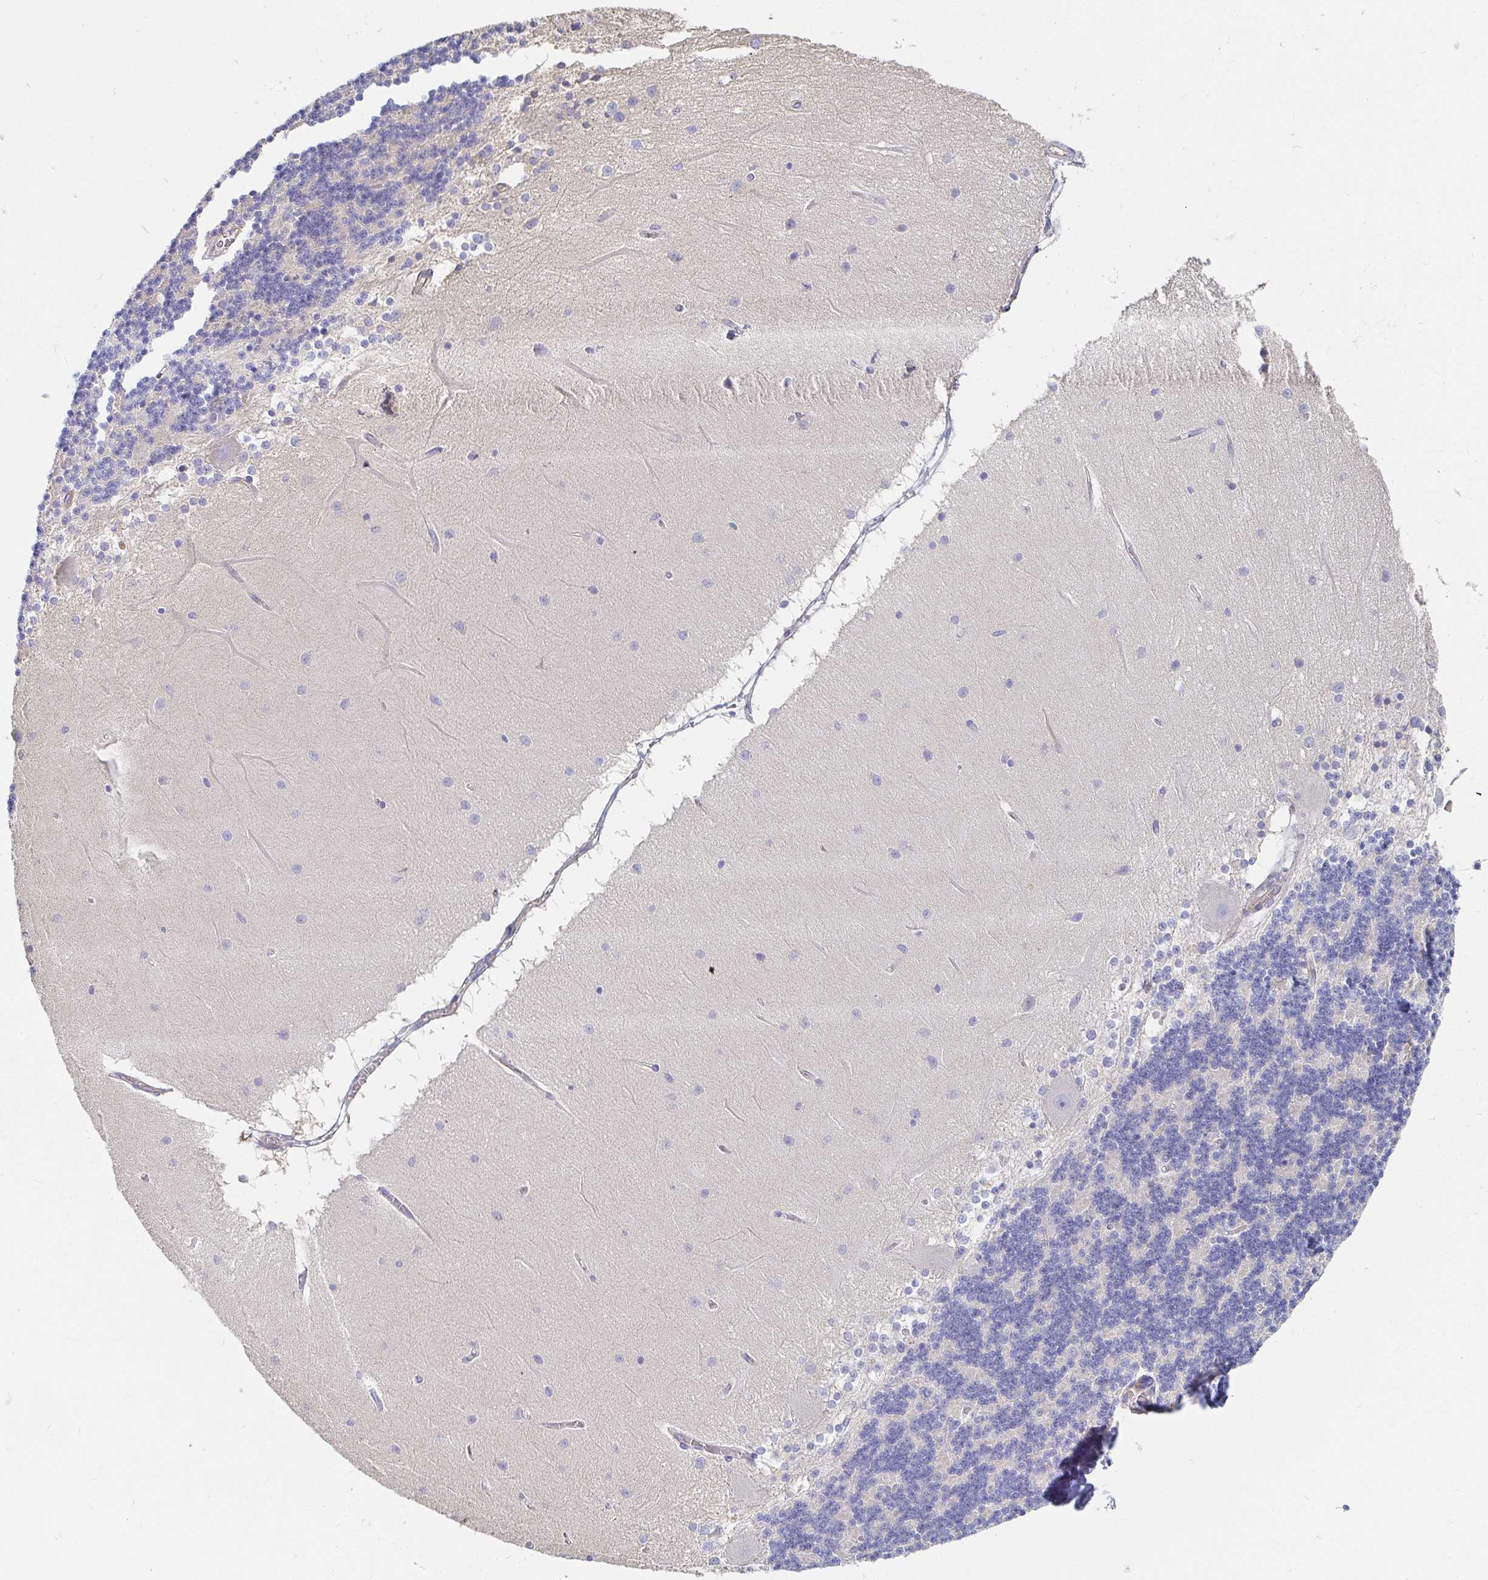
{"staining": {"intensity": "negative", "quantity": "none", "location": "none"}, "tissue": "cerebellum", "cell_type": "Cells in granular layer", "image_type": "normal", "snomed": [{"axis": "morphology", "description": "Normal tissue, NOS"}, {"axis": "topography", "description": "Cerebellum"}], "caption": "An immunohistochemistry (IHC) photomicrograph of normal cerebellum is shown. There is no staining in cells in granular layer of cerebellum.", "gene": "TSPAN19", "patient": {"sex": "female", "age": 54}}